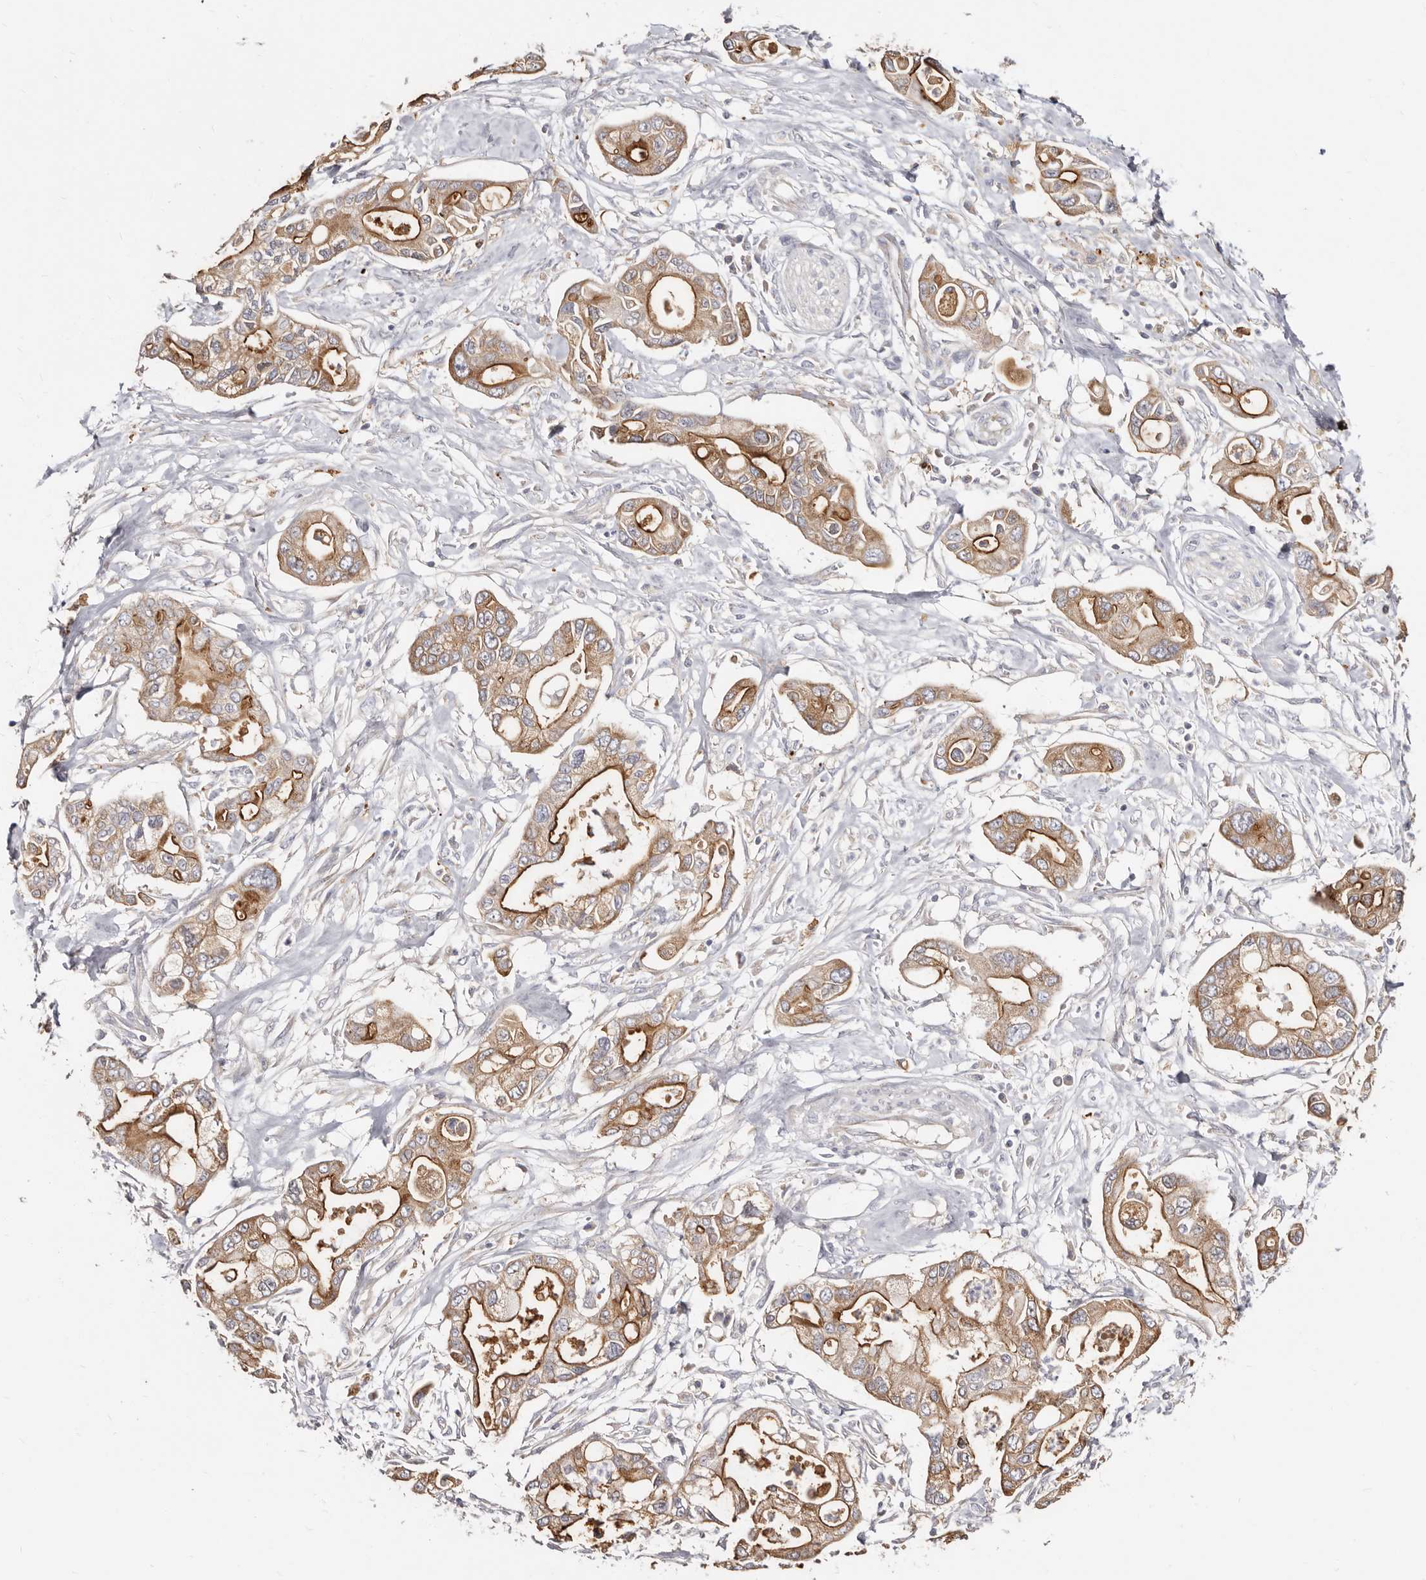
{"staining": {"intensity": "moderate", "quantity": ">75%", "location": "cytoplasmic/membranous"}, "tissue": "pancreatic cancer", "cell_type": "Tumor cells", "image_type": "cancer", "snomed": [{"axis": "morphology", "description": "Adenocarcinoma, NOS"}, {"axis": "topography", "description": "Pancreas"}], "caption": "Human adenocarcinoma (pancreatic) stained for a protein (brown) reveals moderate cytoplasmic/membranous positive staining in approximately >75% of tumor cells.", "gene": "BAIAP2L1", "patient": {"sex": "male", "age": 68}}